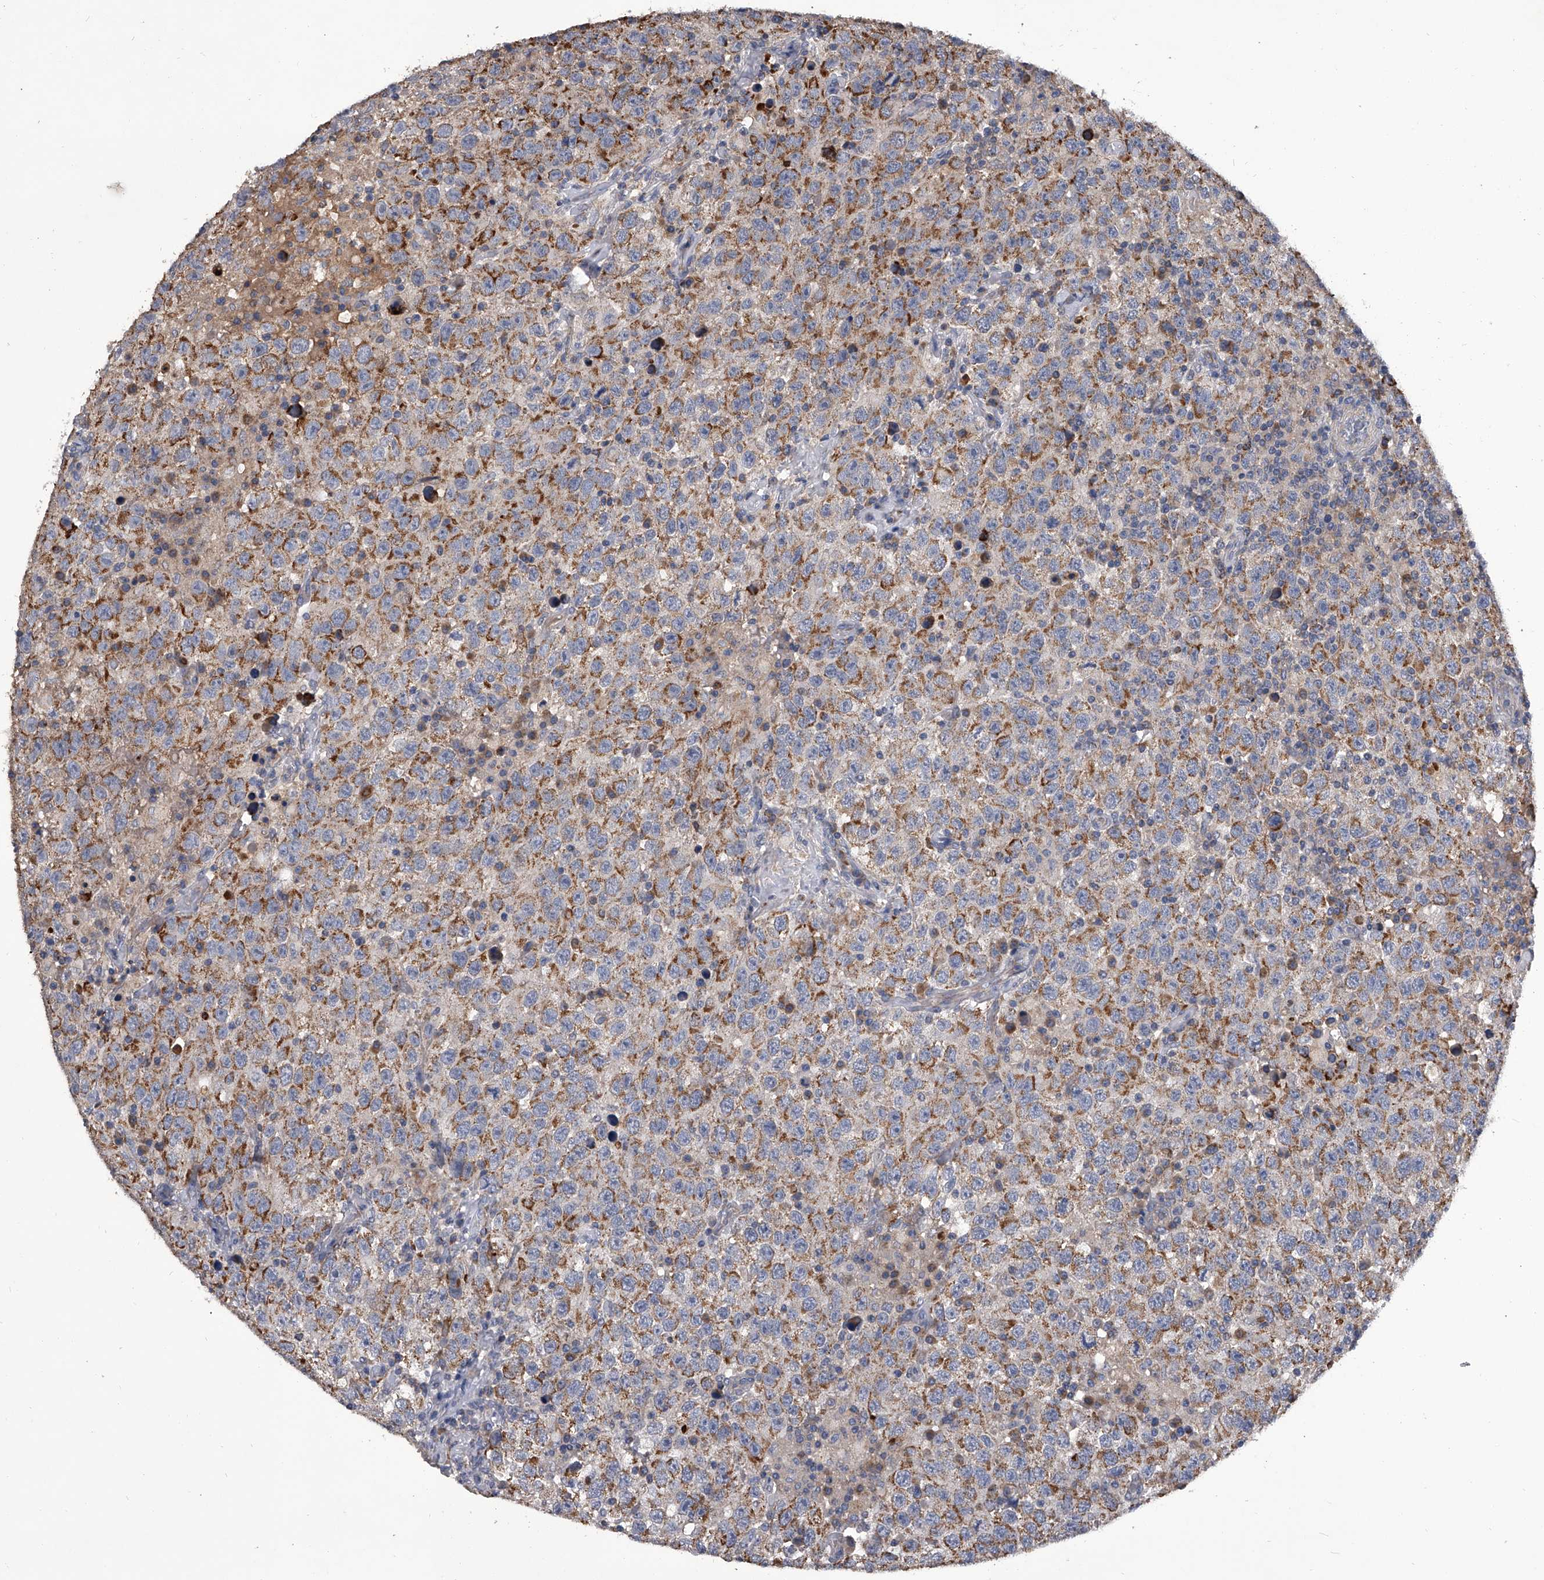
{"staining": {"intensity": "moderate", "quantity": ">75%", "location": "cytoplasmic/membranous"}, "tissue": "testis cancer", "cell_type": "Tumor cells", "image_type": "cancer", "snomed": [{"axis": "morphology", "description": "Seminoma, NOS"}, {"axis": "topography", "description": "Testis"}], "caption": "Moderate cytoplasmic/membranous staining for a protein is seen in about >75% of tumor cells of seminoma (testis) using IHC.", "gene": "NRP1", "patient": {"sex": "male", "age": 41}}